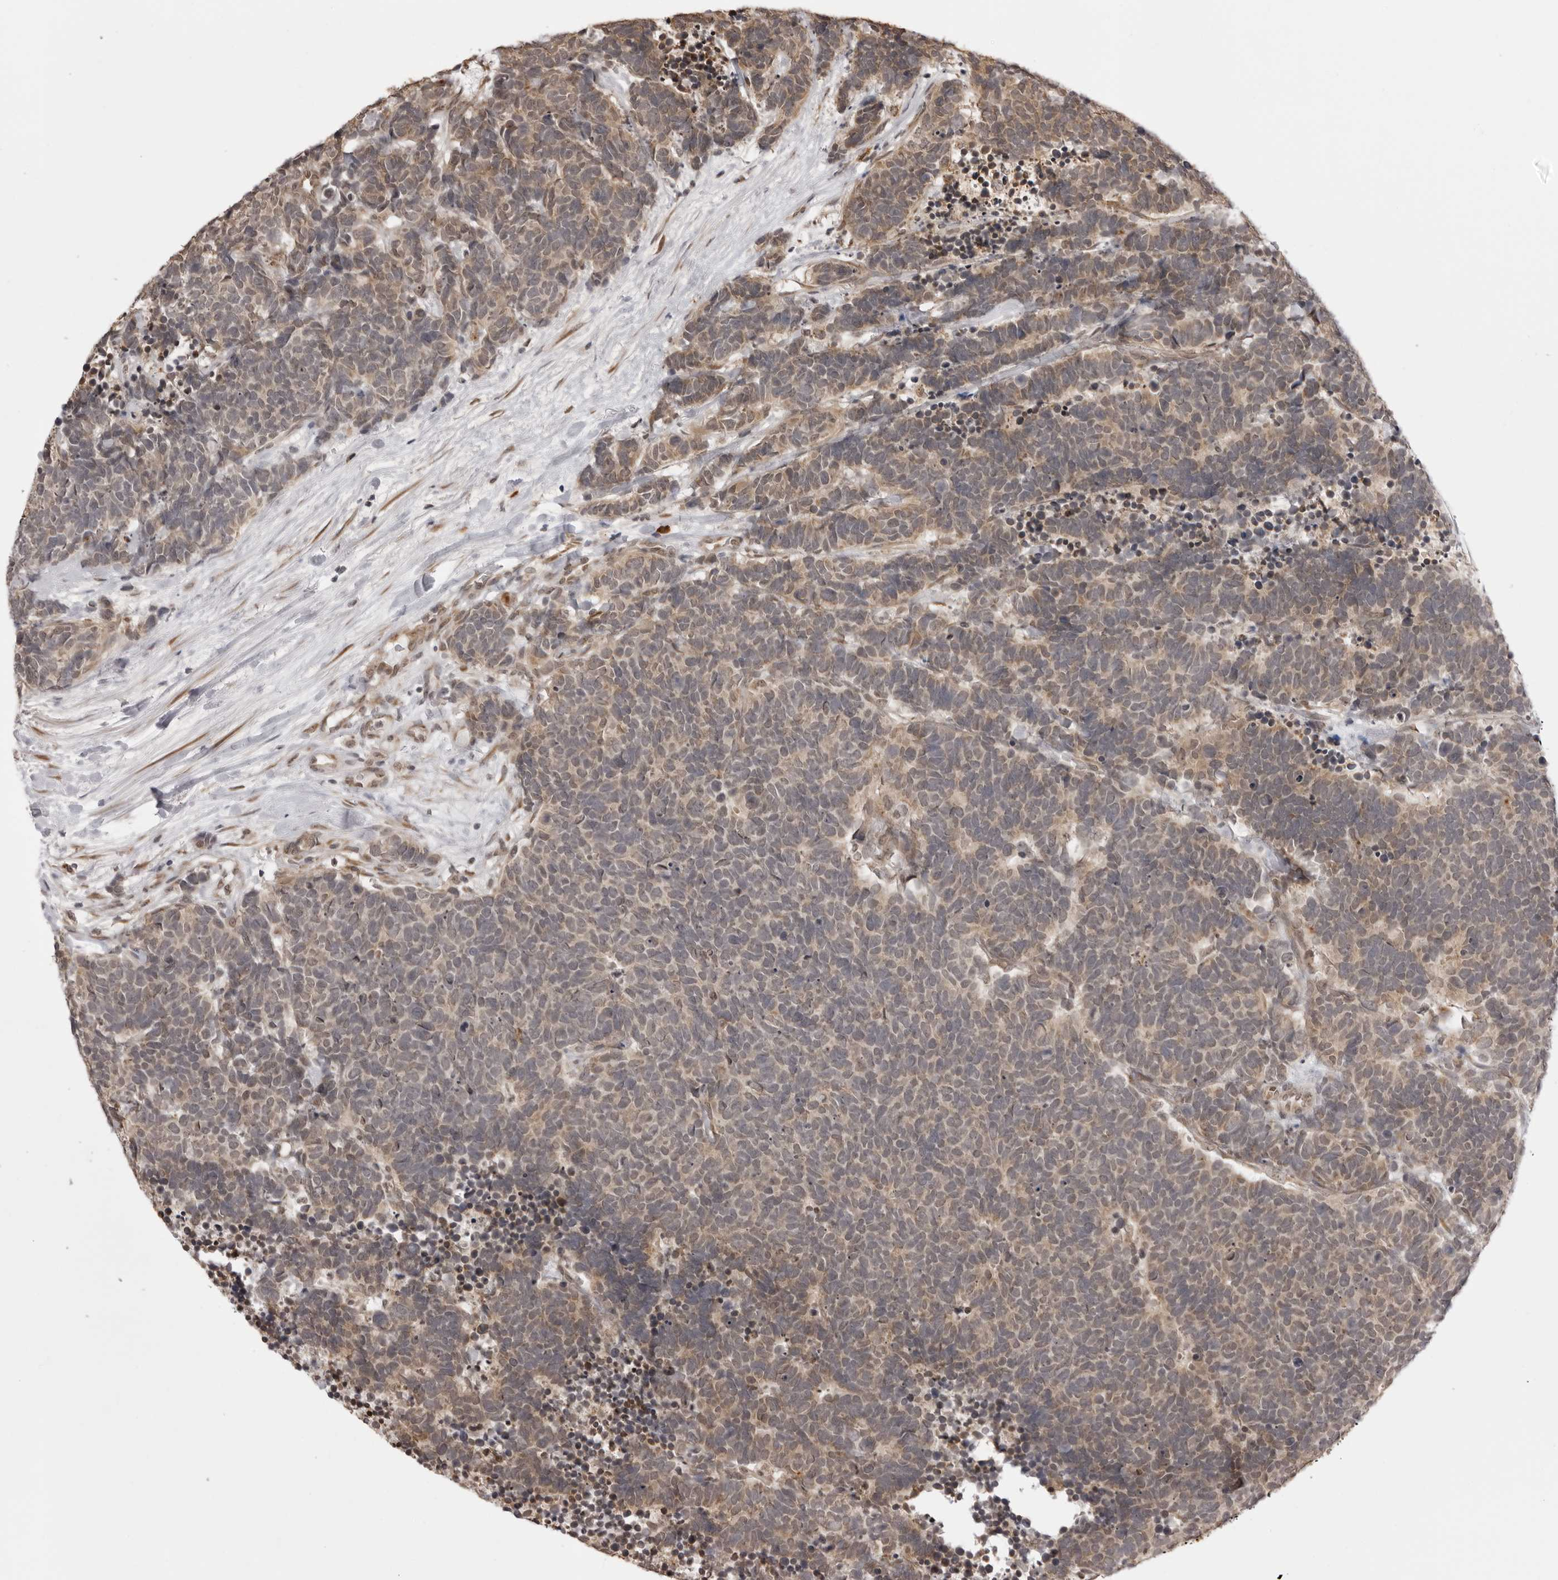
{"staining": {"intensity": "weak", "quantity": ">75%", "location": "cytoplasmic/membranous"}, "tissue": "carcinoid", "cell_type": "Tumor cells", "image_type": "cancer", "snomed": [{"axis": "morphology", "description": "Carcinoma, NOS"}, {"axis": "morphology", "description": "Carcinoid, malignant, NOS"}, {"axis": "topography", "description": "Urinary bladder"}], "caption": "Immunohistochemistry micrograph of neoplastic tissue: human carcinoid (malignant) stained using immunohistochemistry (IHC) exhibits low levels of weak protein expression localized specifically in the cytoplasmic/membranous of tumor cells, appearing as a cytoplasmic/membranous brown color.", "gene": "ZC3H11A", "patient": {"sex": "male", "age": 57}}